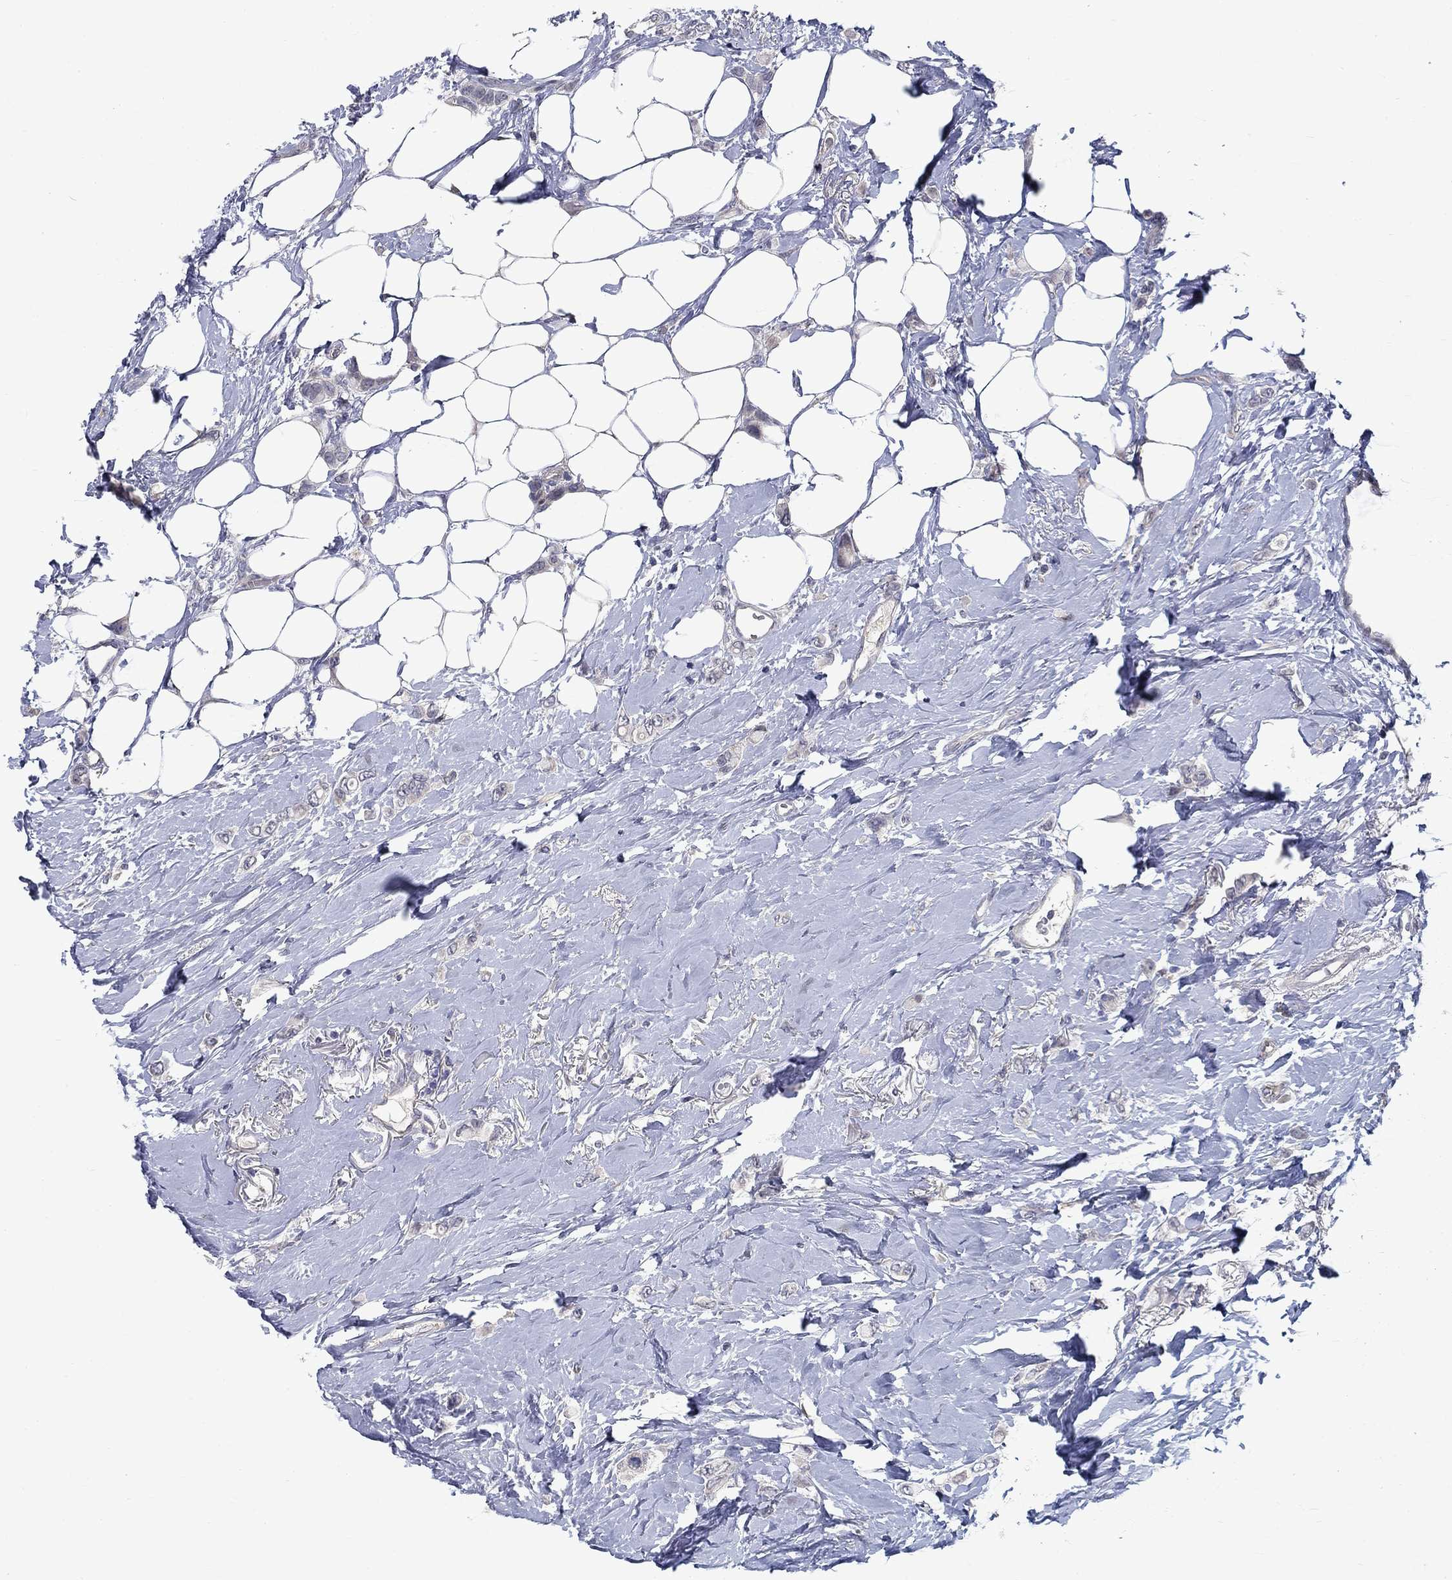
{"staining": {"intensity": "negative", "quantity": "none", "location": "none"}, "tissue": "breast cancer", "cell_type": "Tumor cells", "image_type": "cancer", "snomed": [{"axis": "morphology", "description": "Lobular carcinoma"}, {"axis": "topography", "description": "Breast"}], "caption": "A photomicrograph of lobular carcinoma (breast) stained for a protein shows no brown staining in tumor cells. The staining was performed using DAB (3,3'-diaminobenzidine) to visualize the protein expression in brown, while the nuclei were stained in blue with hematoxylin (Magnification: 20x).", "gene": "FAM3B", "patient": {"sex": "female", "age": 66}}